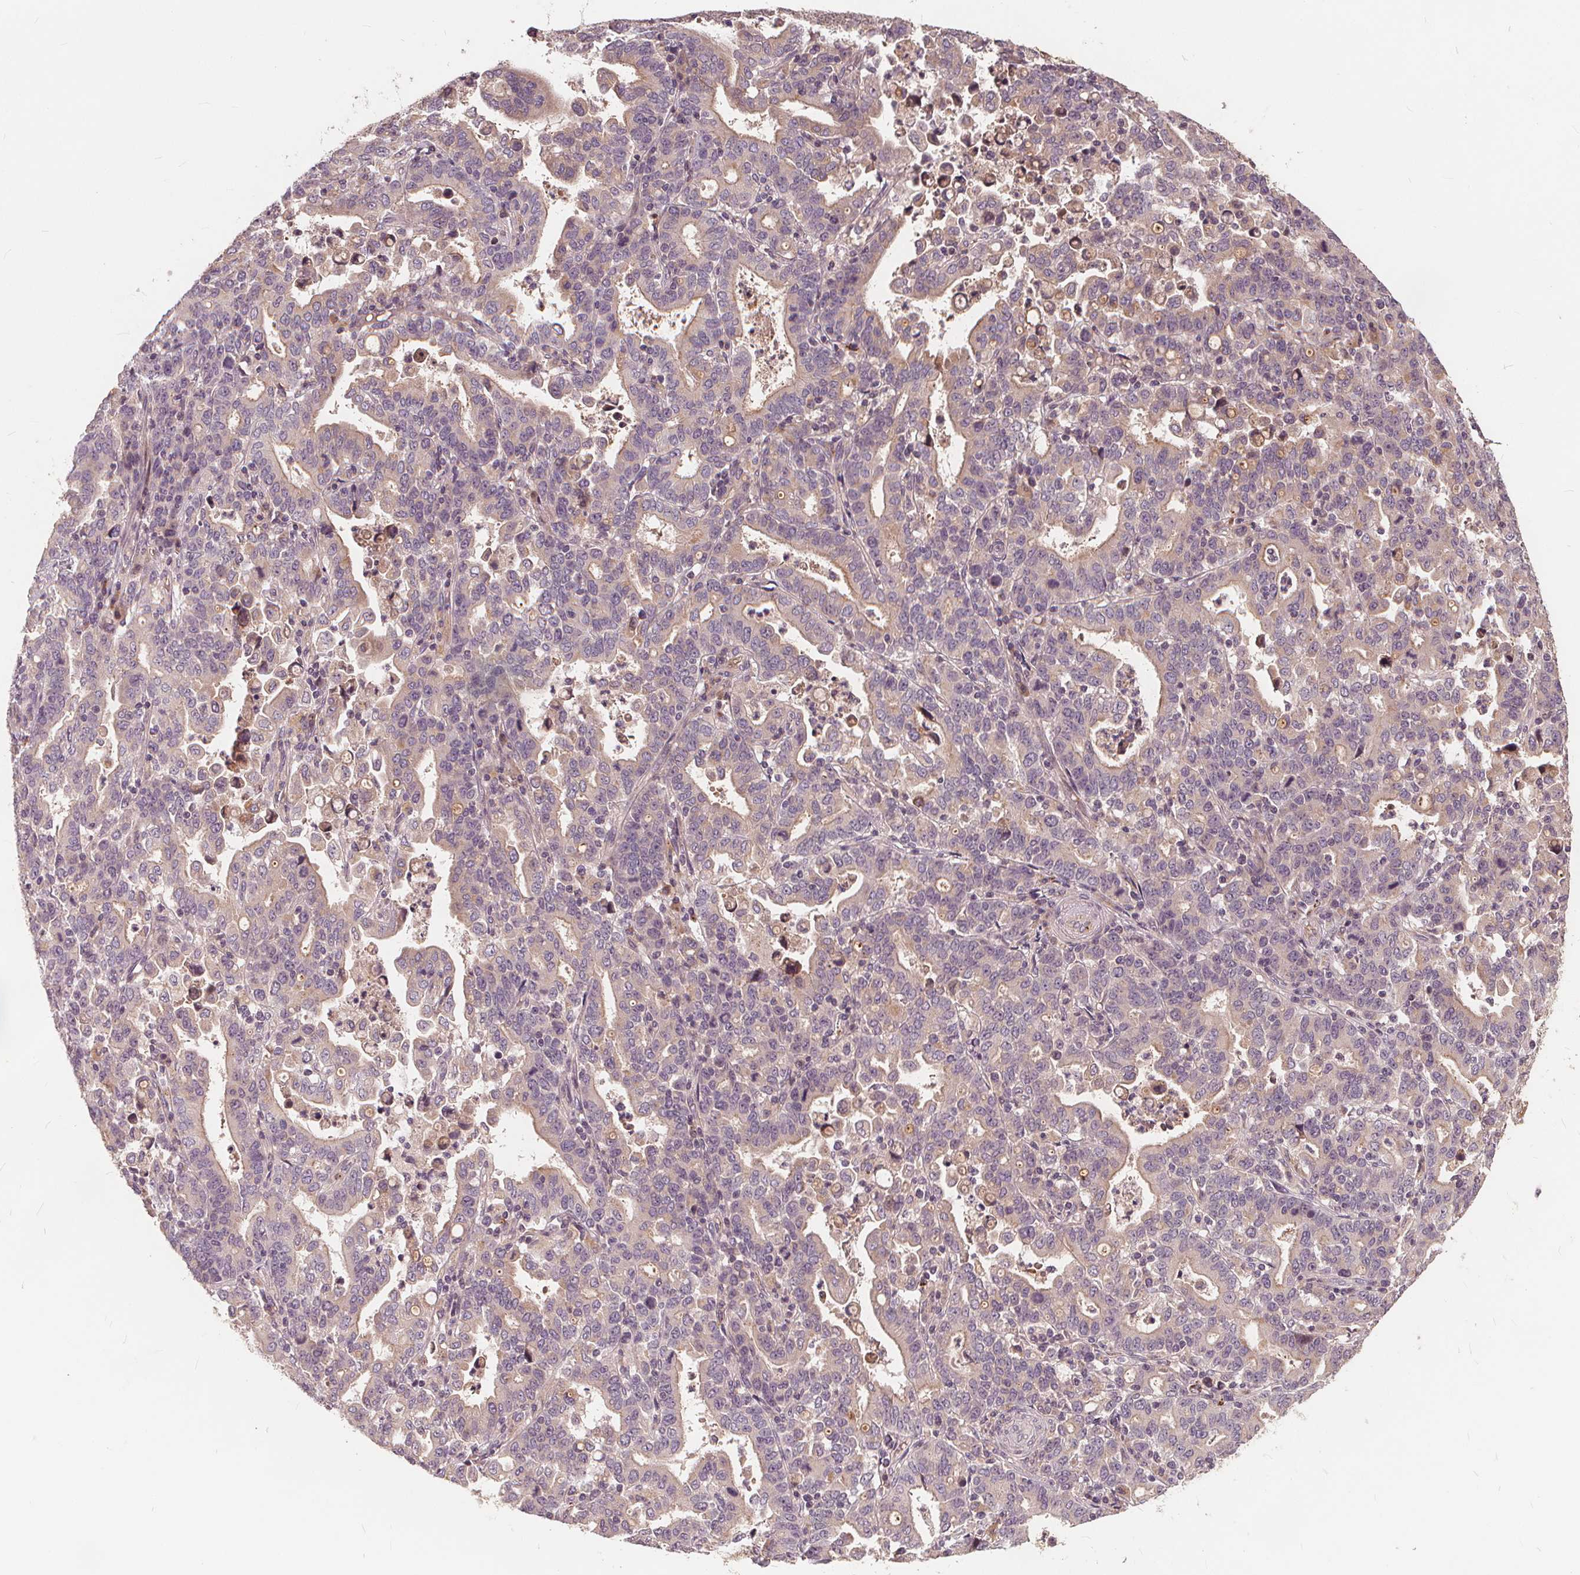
{"staining": {"intensity": "weak", "quantity": "25%-75%", "location": "cytoplasmic/membranous"}, "tissue": "stomach cancer", "cell_type": "Tumor cells", "image_type": "cancer", "snomed": [{"axis": "morphology", "description": "Adenocarcinoma, NOS"}, {"axis": "topography", "description": "Stomach"}], "caption": "Brown immunohistochemical staining in stomach adenocarcinoma displays weak cytoplasmic/membranous staining in about 25%-75% of tumor cells.", "gene": "IPO13", "patient": {"sex": "male", "age": 82}}